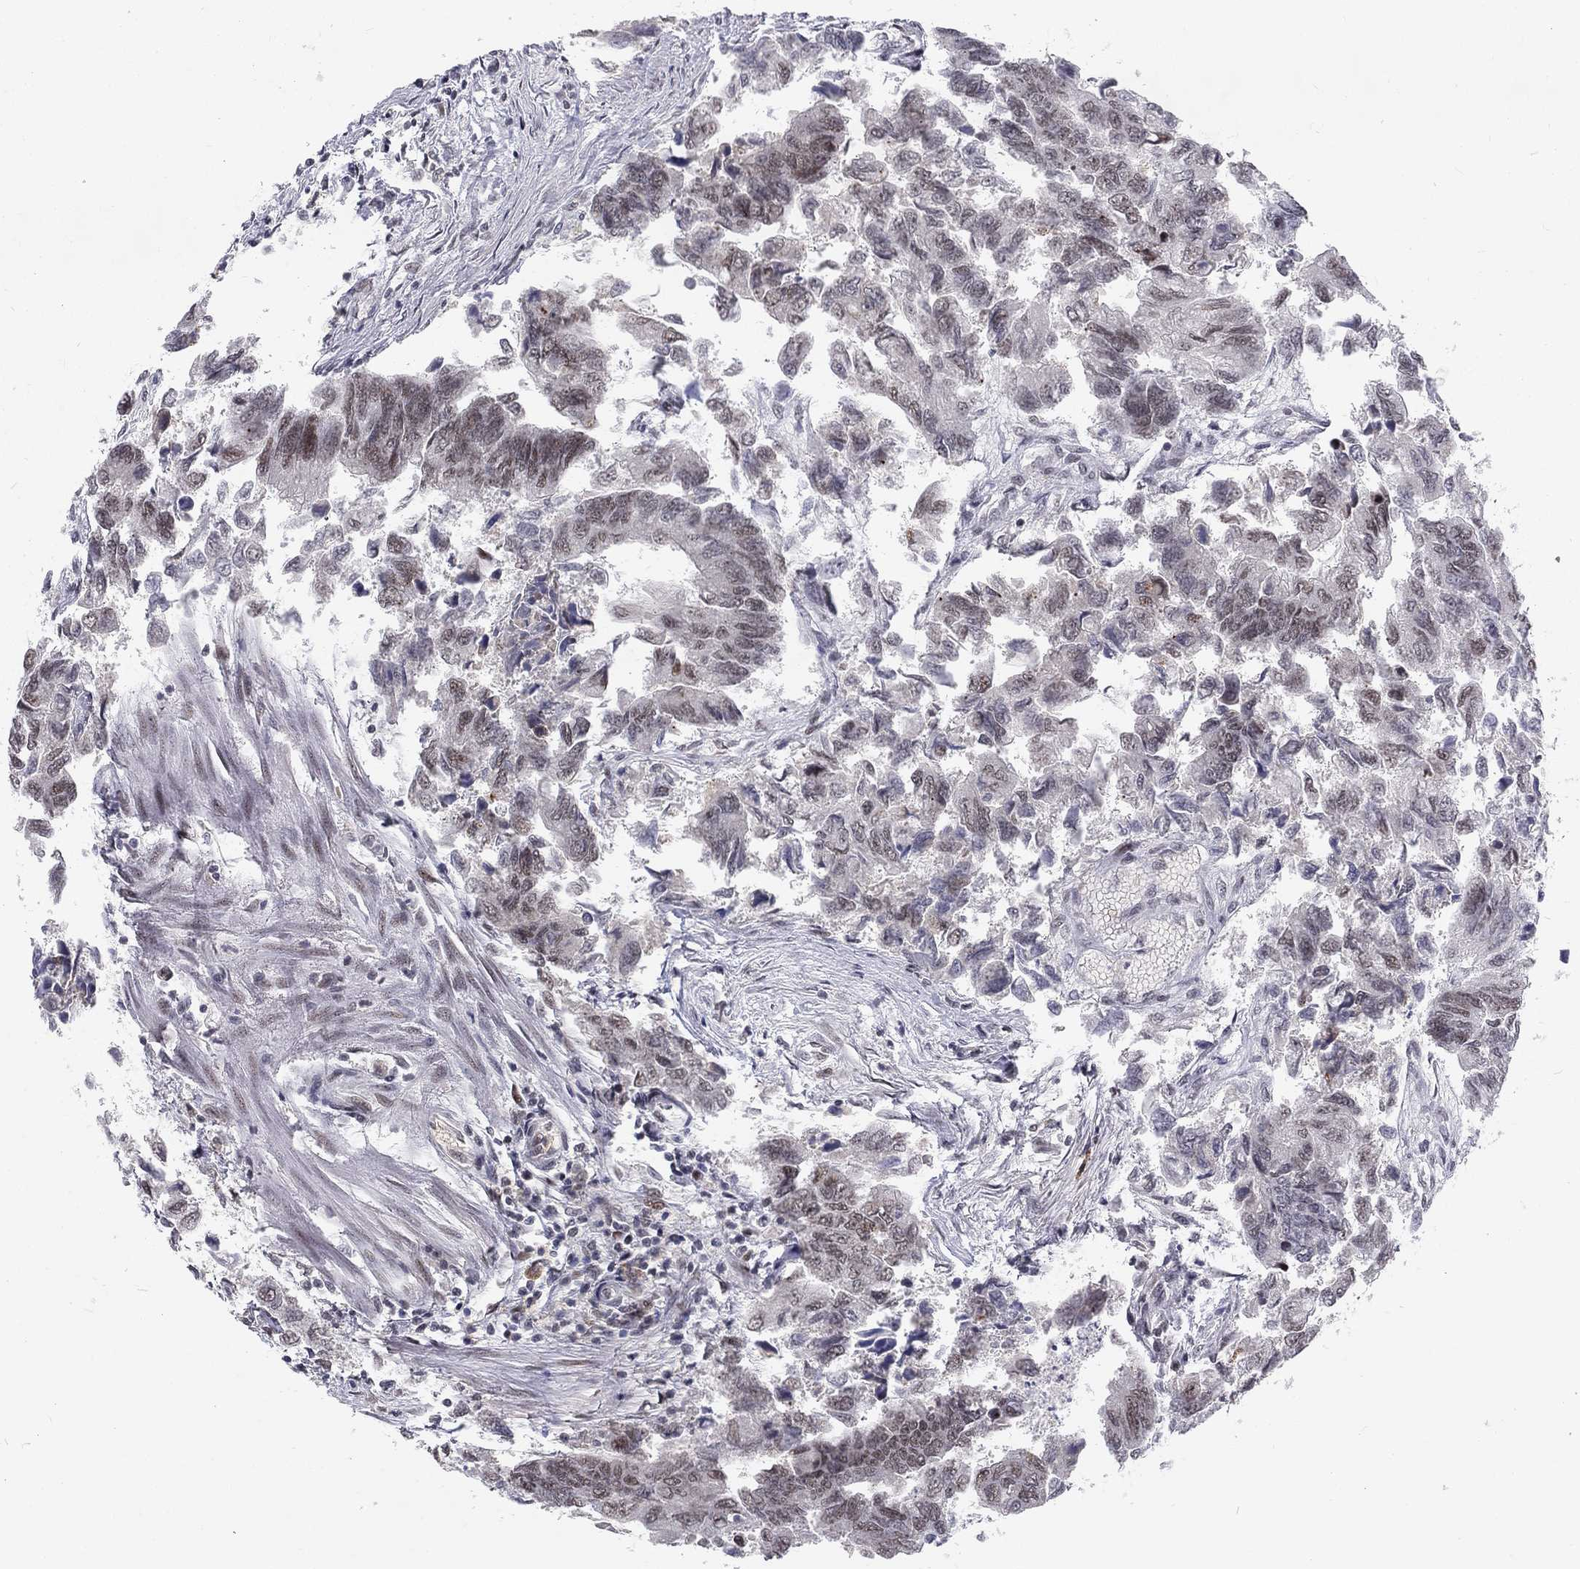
{"staining": {"intensity": "weak", "quantity": "25%-75%", "location": "cytoplasmic/membranous"}, "tissue": "colorectal cancer", "cell_type": "Tumor cells", "image_type": "cancer", "snomed": [{"axis": "morphology", "description": "Adenocarcinoma, NOS"}, {"axis": "topography", "description": "Colon"}], "caption": "Tumor cells demonstrate low levels of weak cytoplasmic/membranous expression in about 25%-75% of cells in human colorectal cancer (adenocarcinoma).", "gene": "TCEAL1", "patient": {"sex": "female", "age": 65}}